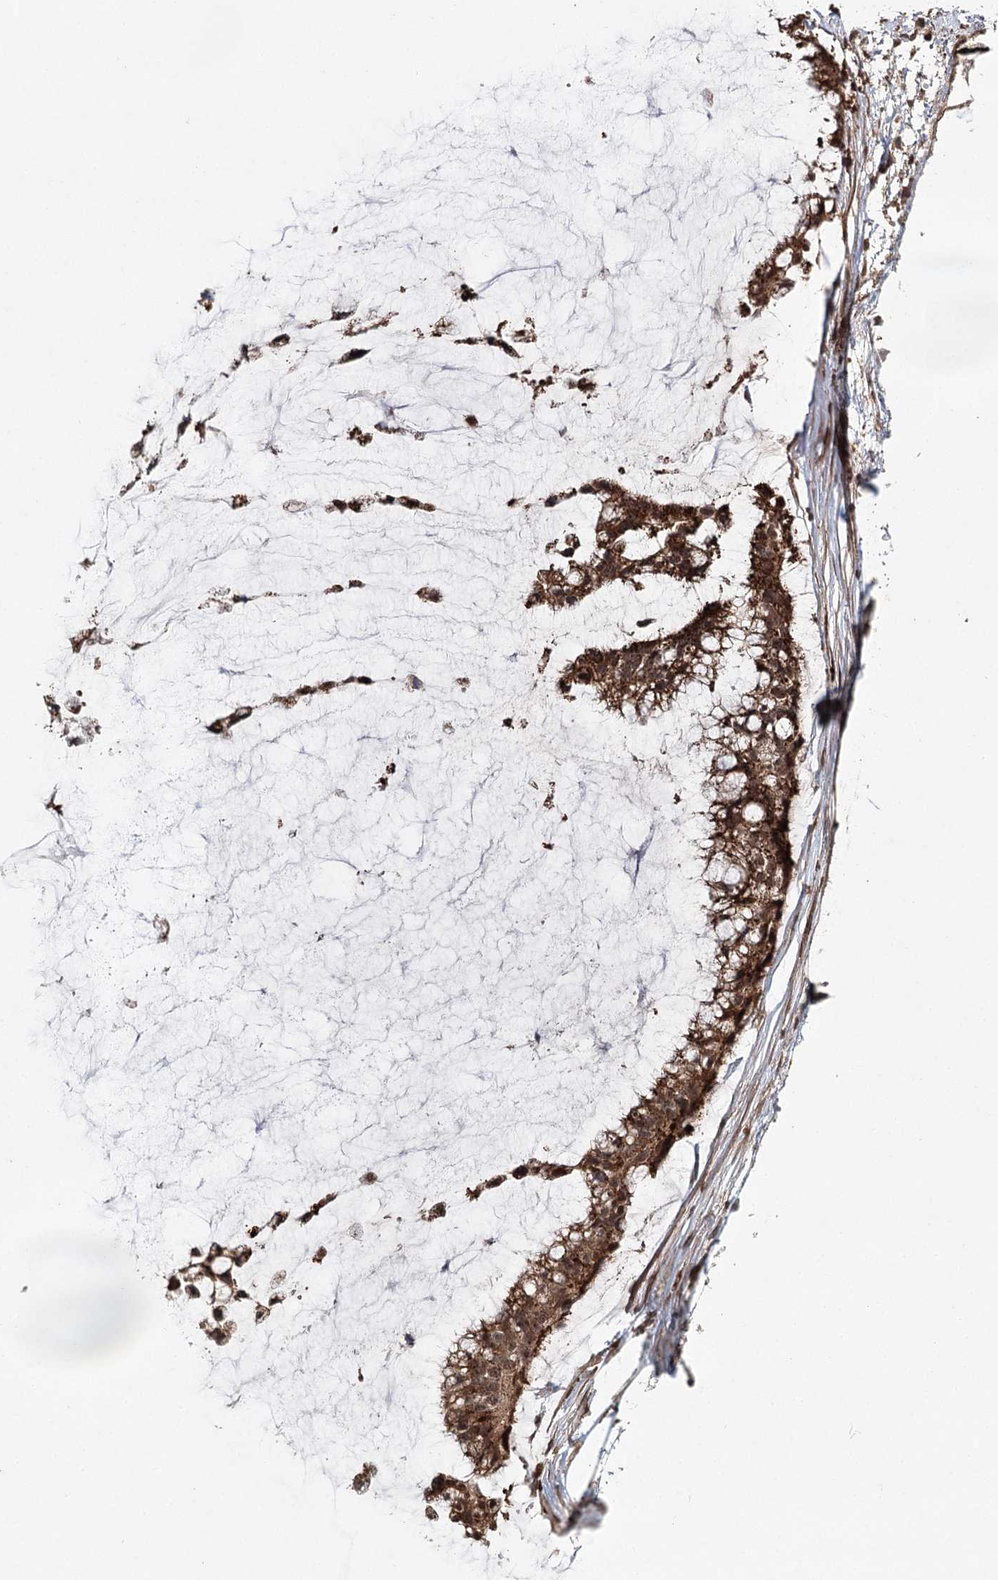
{"staining": {"intensity": "moderate", "quantity": ">75%", "location": "cytoplasmic/membranous"}, "tissue": "ovarian cancer", "cell_type": "Tumor cells", "image_type": "cancer", "snomed": [{"axis": "morphology", "description": "Cystadenocarcinoma, mucinous, NOS"}, {"axis": "topography", "description": "Ovary"}], "caption": "Tumor cells display moderate cytoplasmic/membranous expression in about >75% of cells in ovarian cancer. (Stains: DAB in brown, nuclei in blue, Microscopy: brightfield microscopy at high magnification).", "gene": "ZNRF3", "patient": {"sex": "female", "age": 39}}